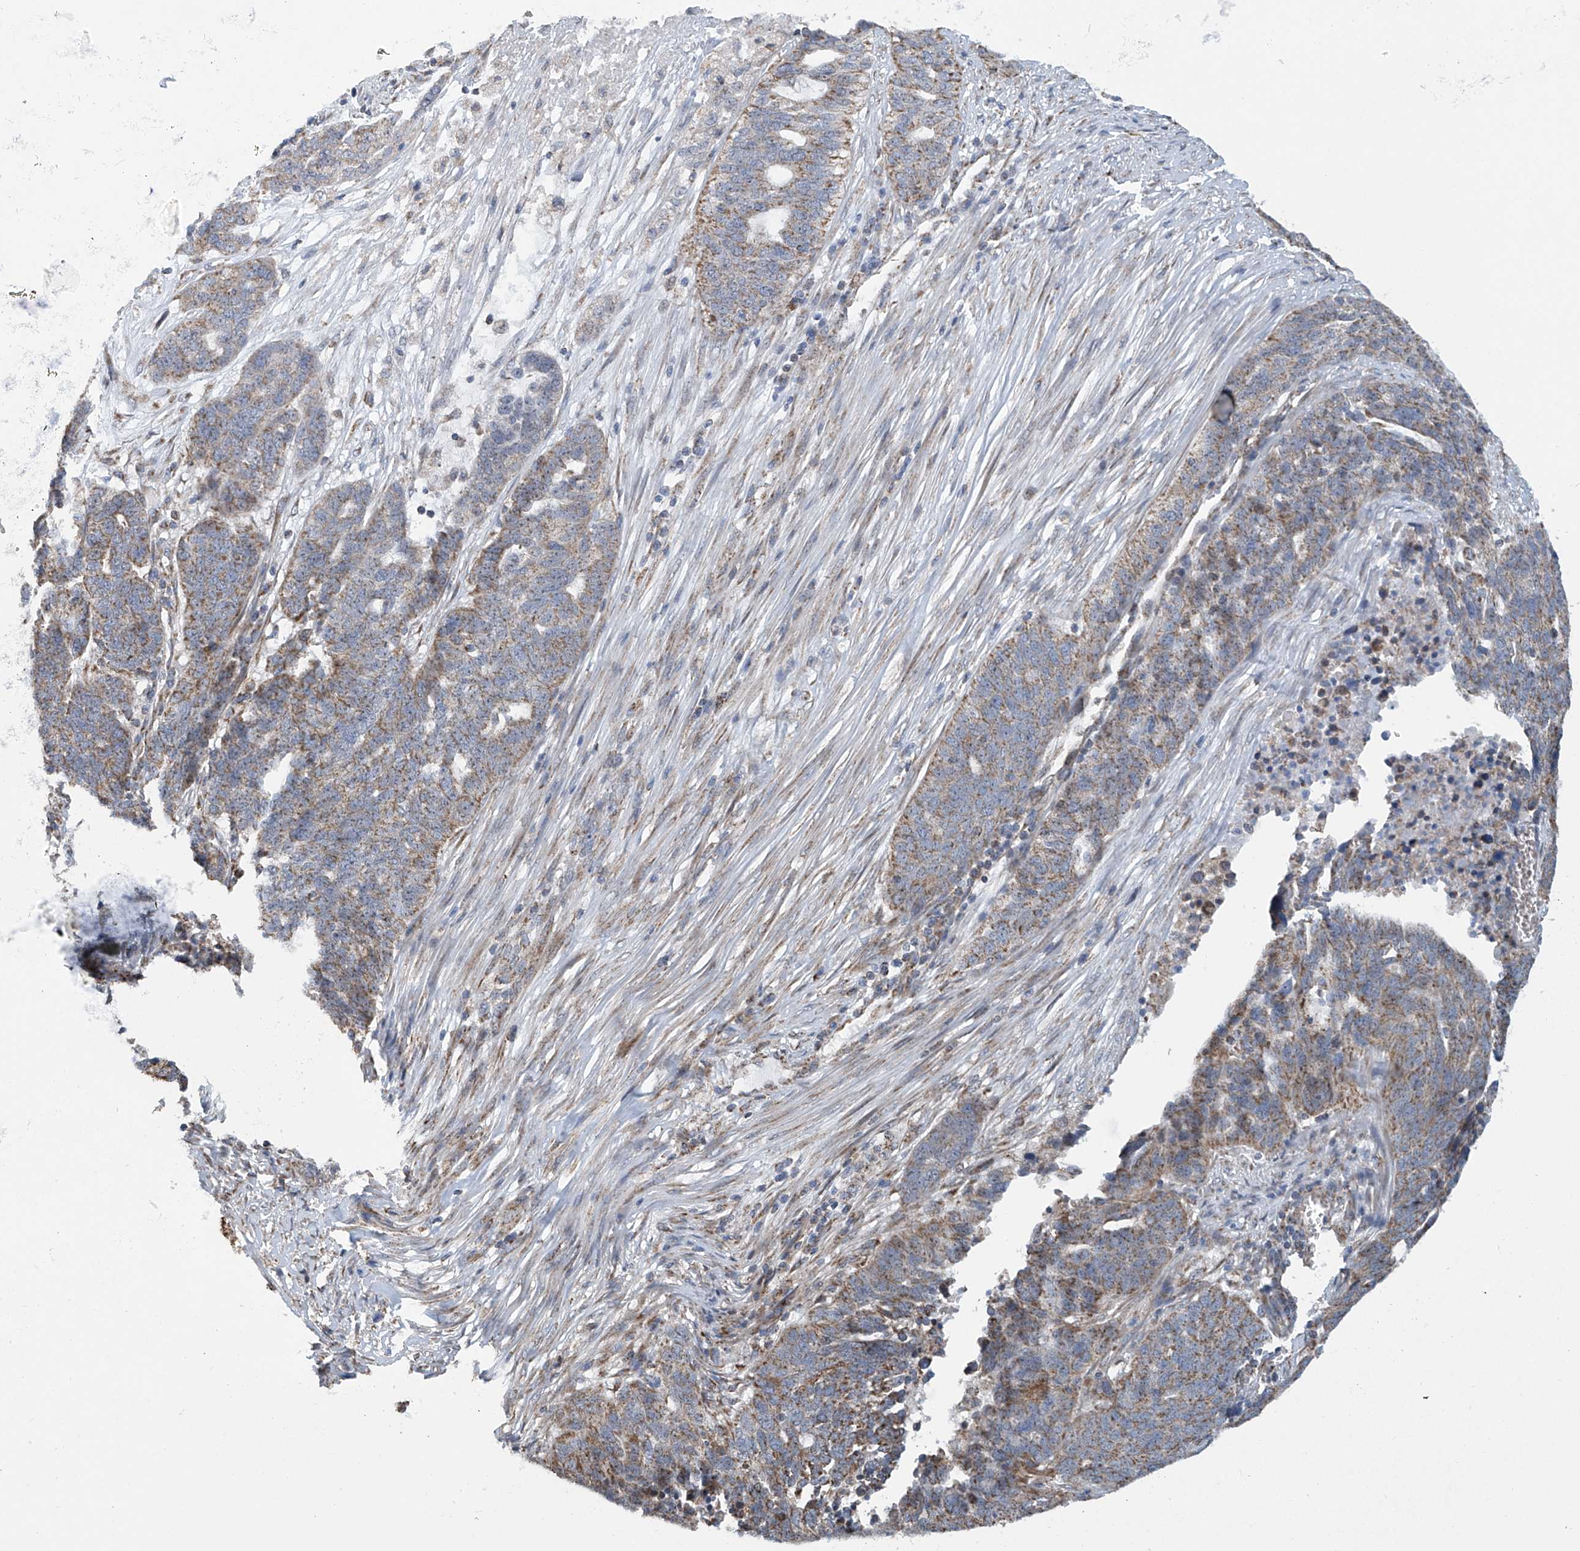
{"staining": {"intensity": "moderate", "quantity": "25%-75%", "location": "cytoplasmic/membranous"}, "tissue": "ovarian cancer", "cell_type": "Tumor cells", "image_type": "cancer", "snomed": [{"axis": "morphology", "description": "Cystadenocarcinoma, serous, NOS"}, {"axis": "topography", "description": "Ovary"}], "caption": "A medium amount of moderate cytoplasmic/membranous positivity is seen in approximately 25%-75% of tumor cells in ovarian cancer (serous cystadenocarcinoma) tissue. Using DAB (brown) and hematoxylin (blue) stains, captured at high magnification using brightfield microscopy.", "gene": "COMMD1", "patient": {"sex": "female", "age": 59}}